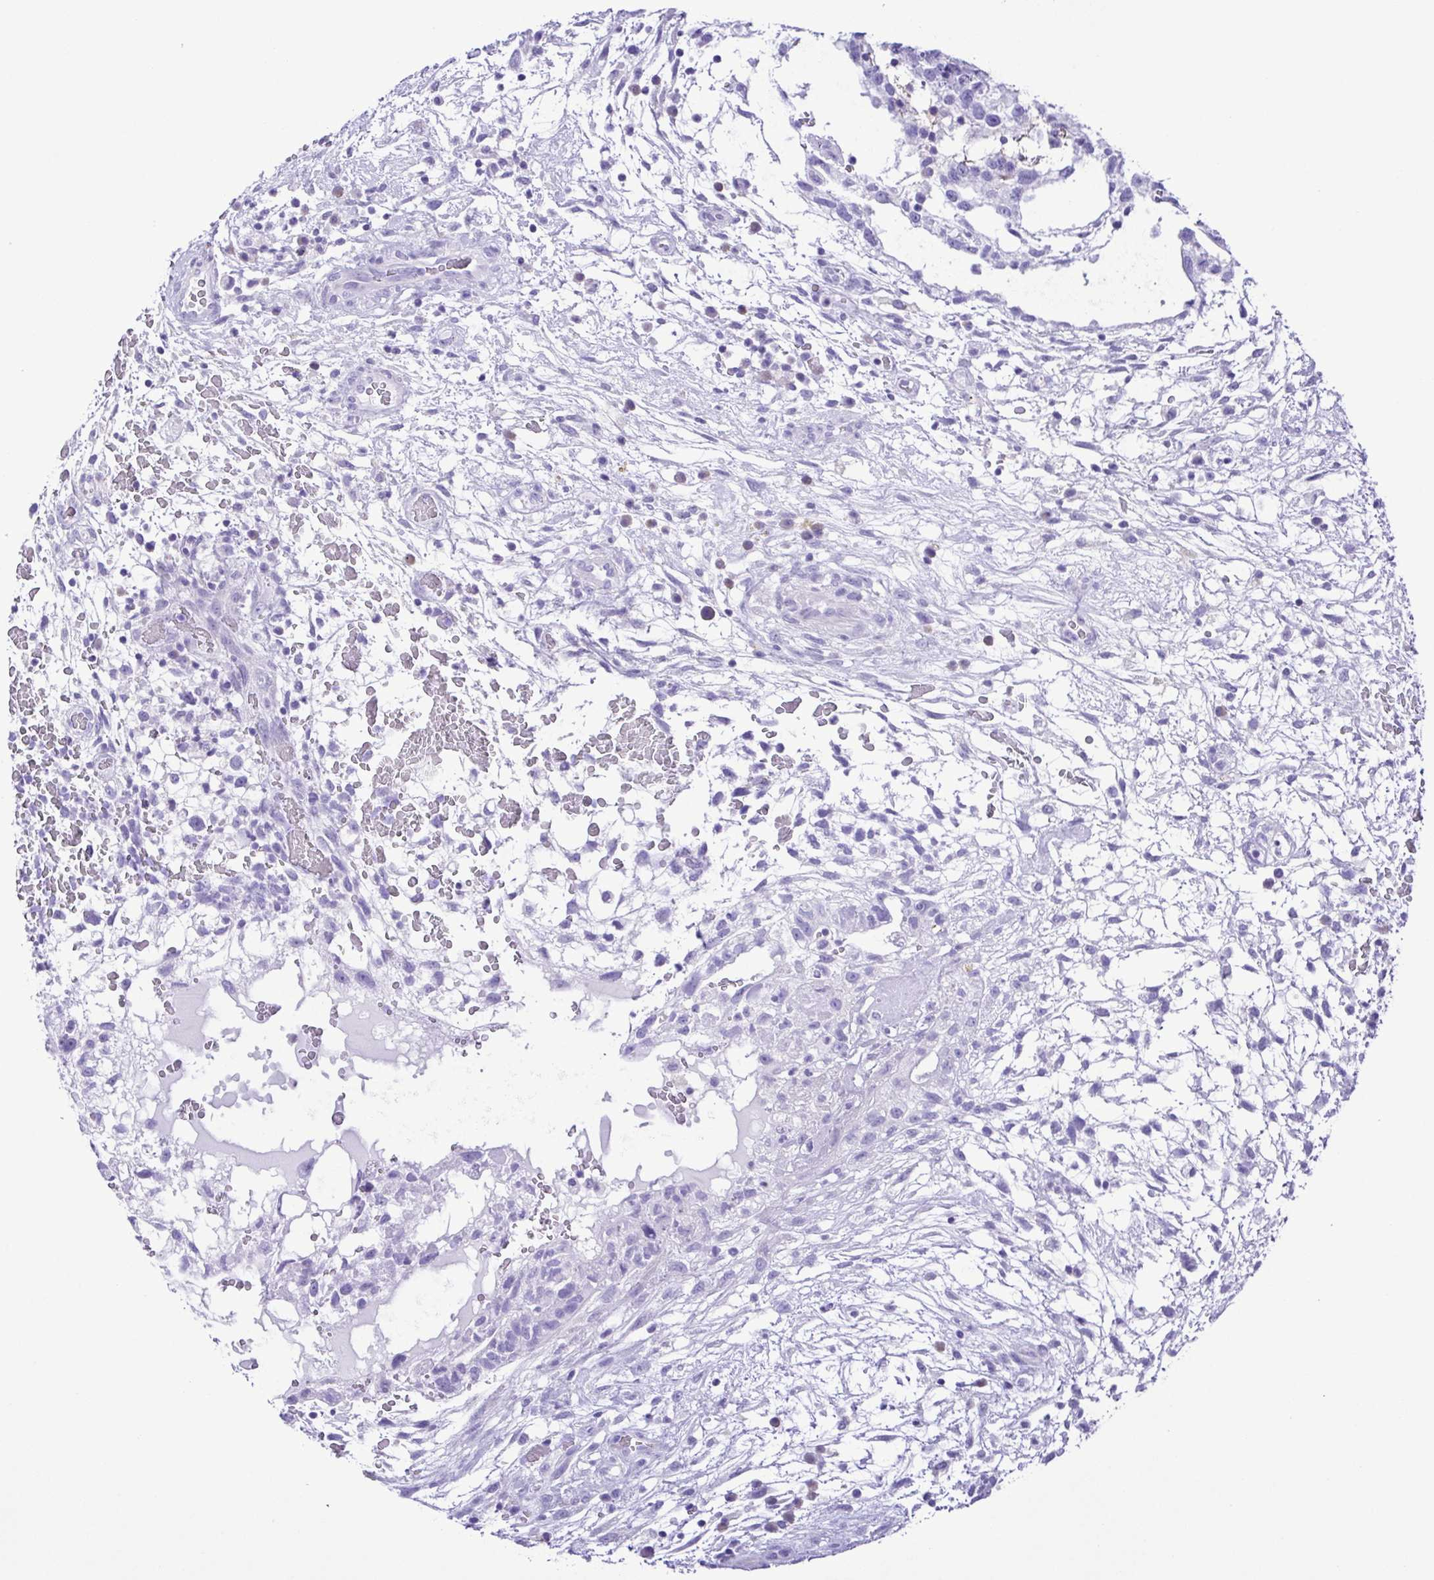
{"staining": {"intensity": "negative", "quantity": "none", "location": "none"}, "tissue": "testis cancer", "cell_type": "Tumor cells", "image_type": "cancer", "snomed": [{"axis": "morphology", "description": "Normal tissue, NOS"}, {"axis": "morphology", "description": "Carcinoma, Embryonal, NOS"}, {"axis": "topography", "description": "Testis"}], "caption": "Immunohistochemistry photomicrograph of human testis embryonal carcinoma stained for a protein (brown), which exhibits no expression in tumor cells.", "gene": "PAK3", "patient": {"sex": "male", "age": 32}}